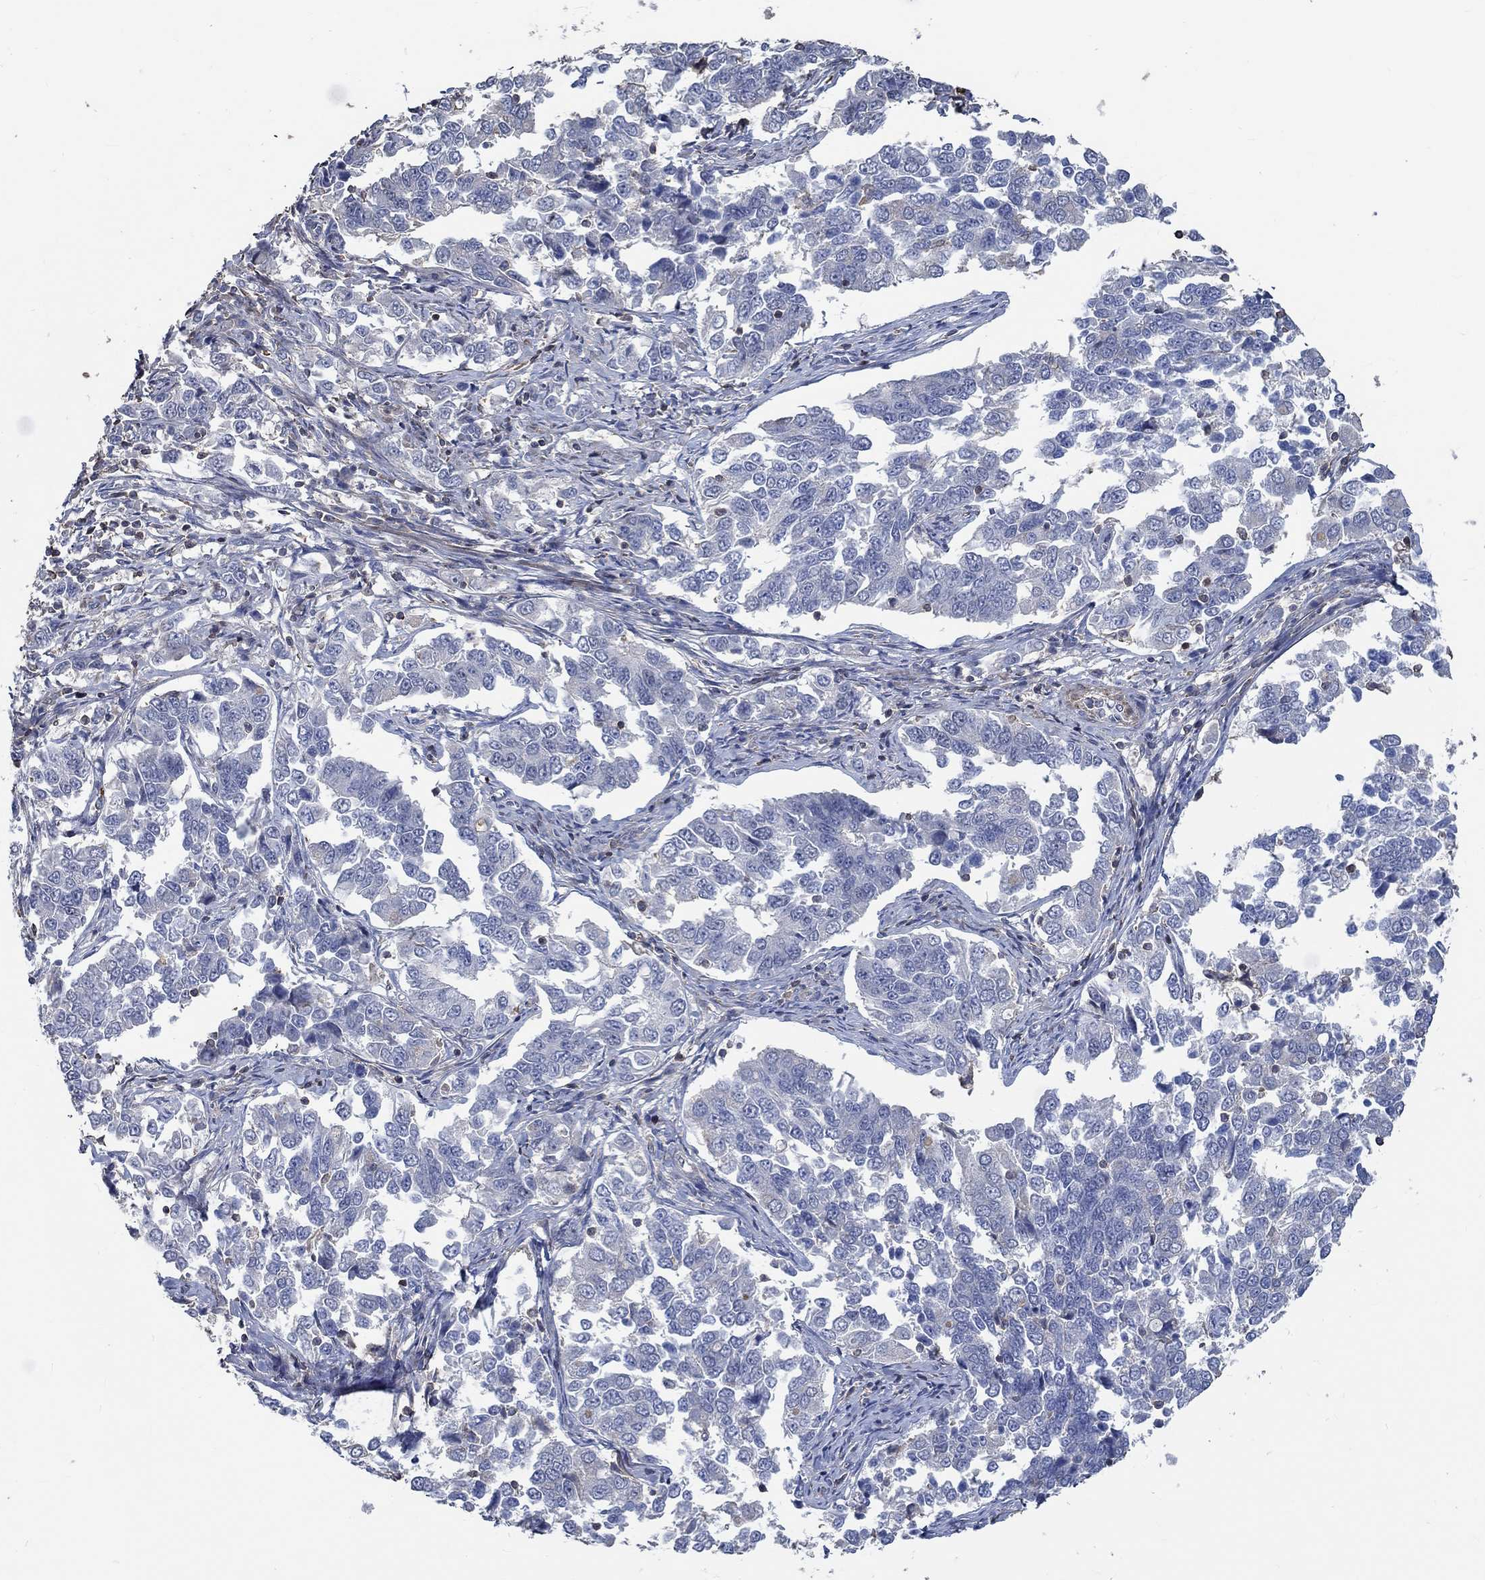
{"staining": {"intensity": "negative", "quantity": "none", "location": "none"}, "tissue": "endometrial cancer", "cell_type": "Tumor cells", "image_type": "cancer", "snomed": [{"axis": "morphology", "description": "Adenocarcinoma, NOS"}, {"axis": "topography", "description": "Endometrium"}], "caption": "Photomicrograph shows no significant protein positivity in tumor cells of endometrial cancer.", "gene": "TNFAIP8L3", "patient": {"sex": "female", "age": 43}}